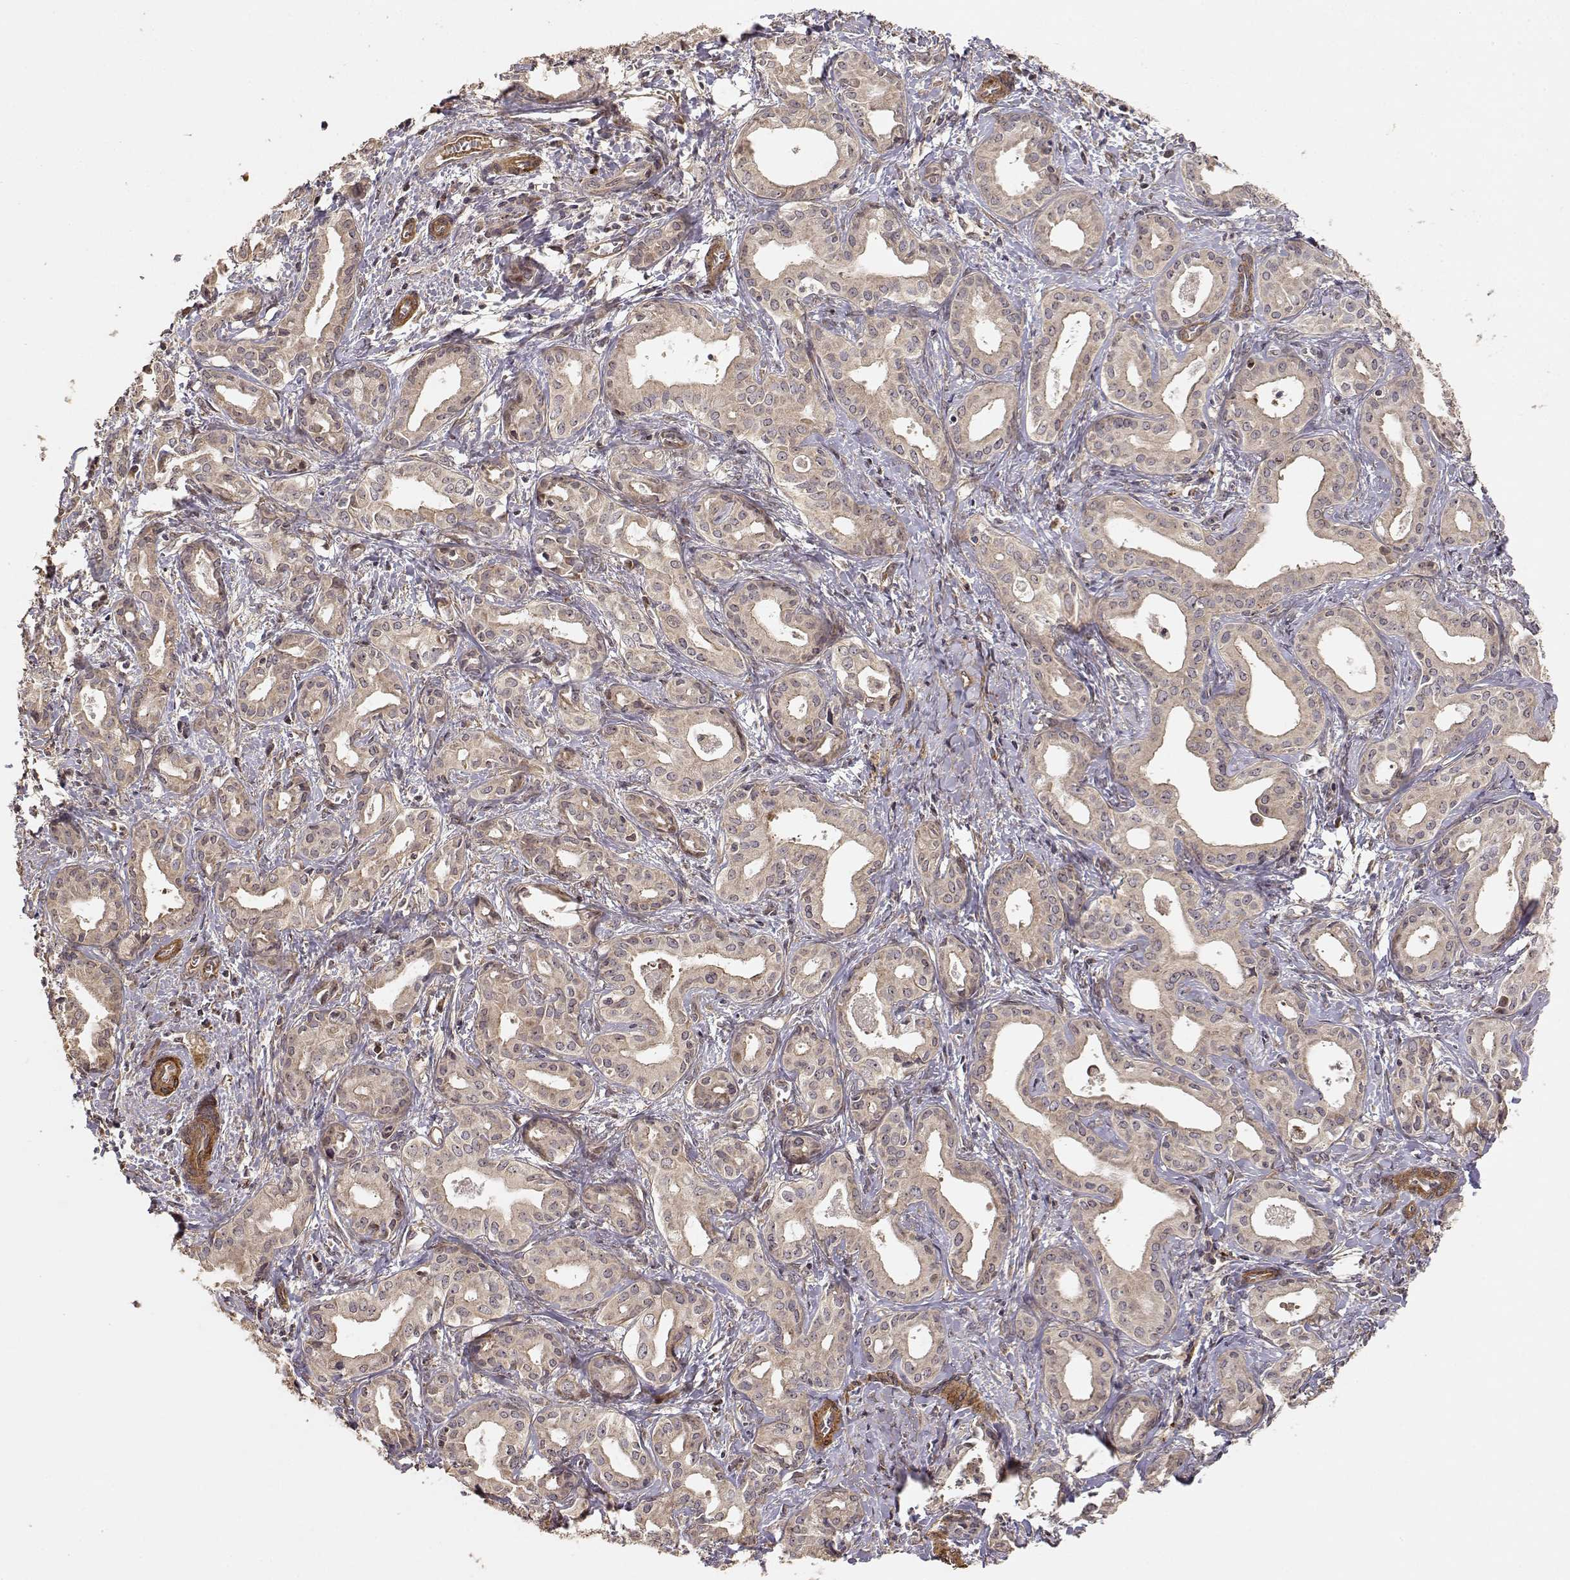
{"staining": {"intensity": "weak", "quantity": ">75%", "location": "cytoplasmic/membranous"}, "tissue": "liver cancer", "cell_type": "Tumor cells", "image_type": "cancer", "snomed": [{"axis": "morphology", "description": "Cholangiocarcinoma"}, {"axis": "topography", "description": "Liver"}], "caption": "Immunohistochemical staining of cholangiocarcinoma (liver) demonstrates low levels of weak cytoplasmic/membranous expression in approximately >75% of tumor cells.", "gene": "PICK1", "patient": {"sex": "female", "age": 65}}